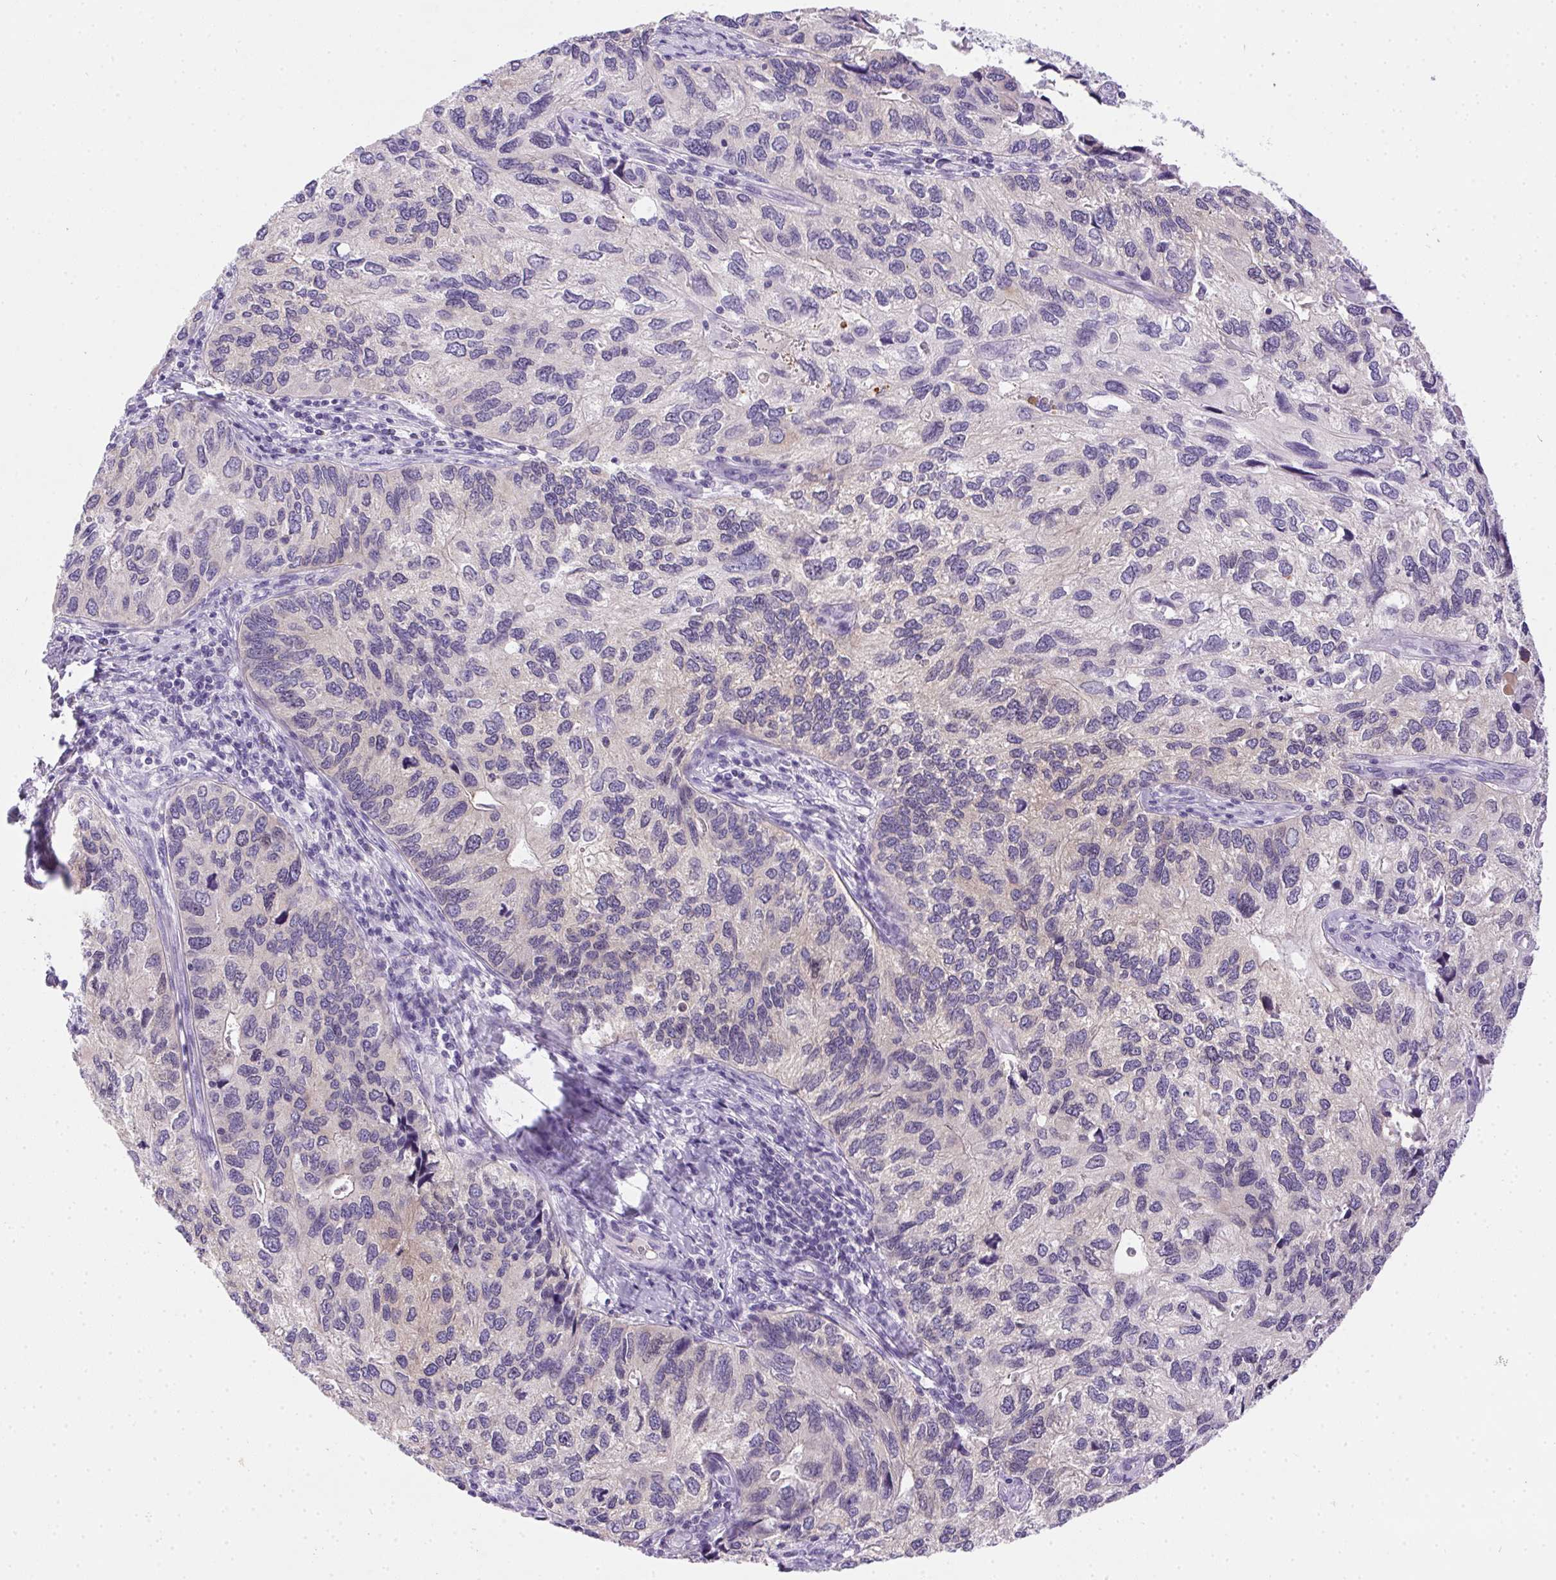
{"staining": {"intensity": "negative", "quantity": "none", "location": "none"}, "tissue": "endometrial cancer", "cell_type": "Tumor cells", "image_type": "cancer", "snomed": [{"axis": "morphology", "description": "Carcinoma, NOS"}, {"axis": "topography", "description": "Uterus"}], "caption": "The micrograph demonstrates no staining of tumor cells in carcinoma (endometrial).", "gene": "SSTR4", "patient": {"sex": "female", "age": 76}}